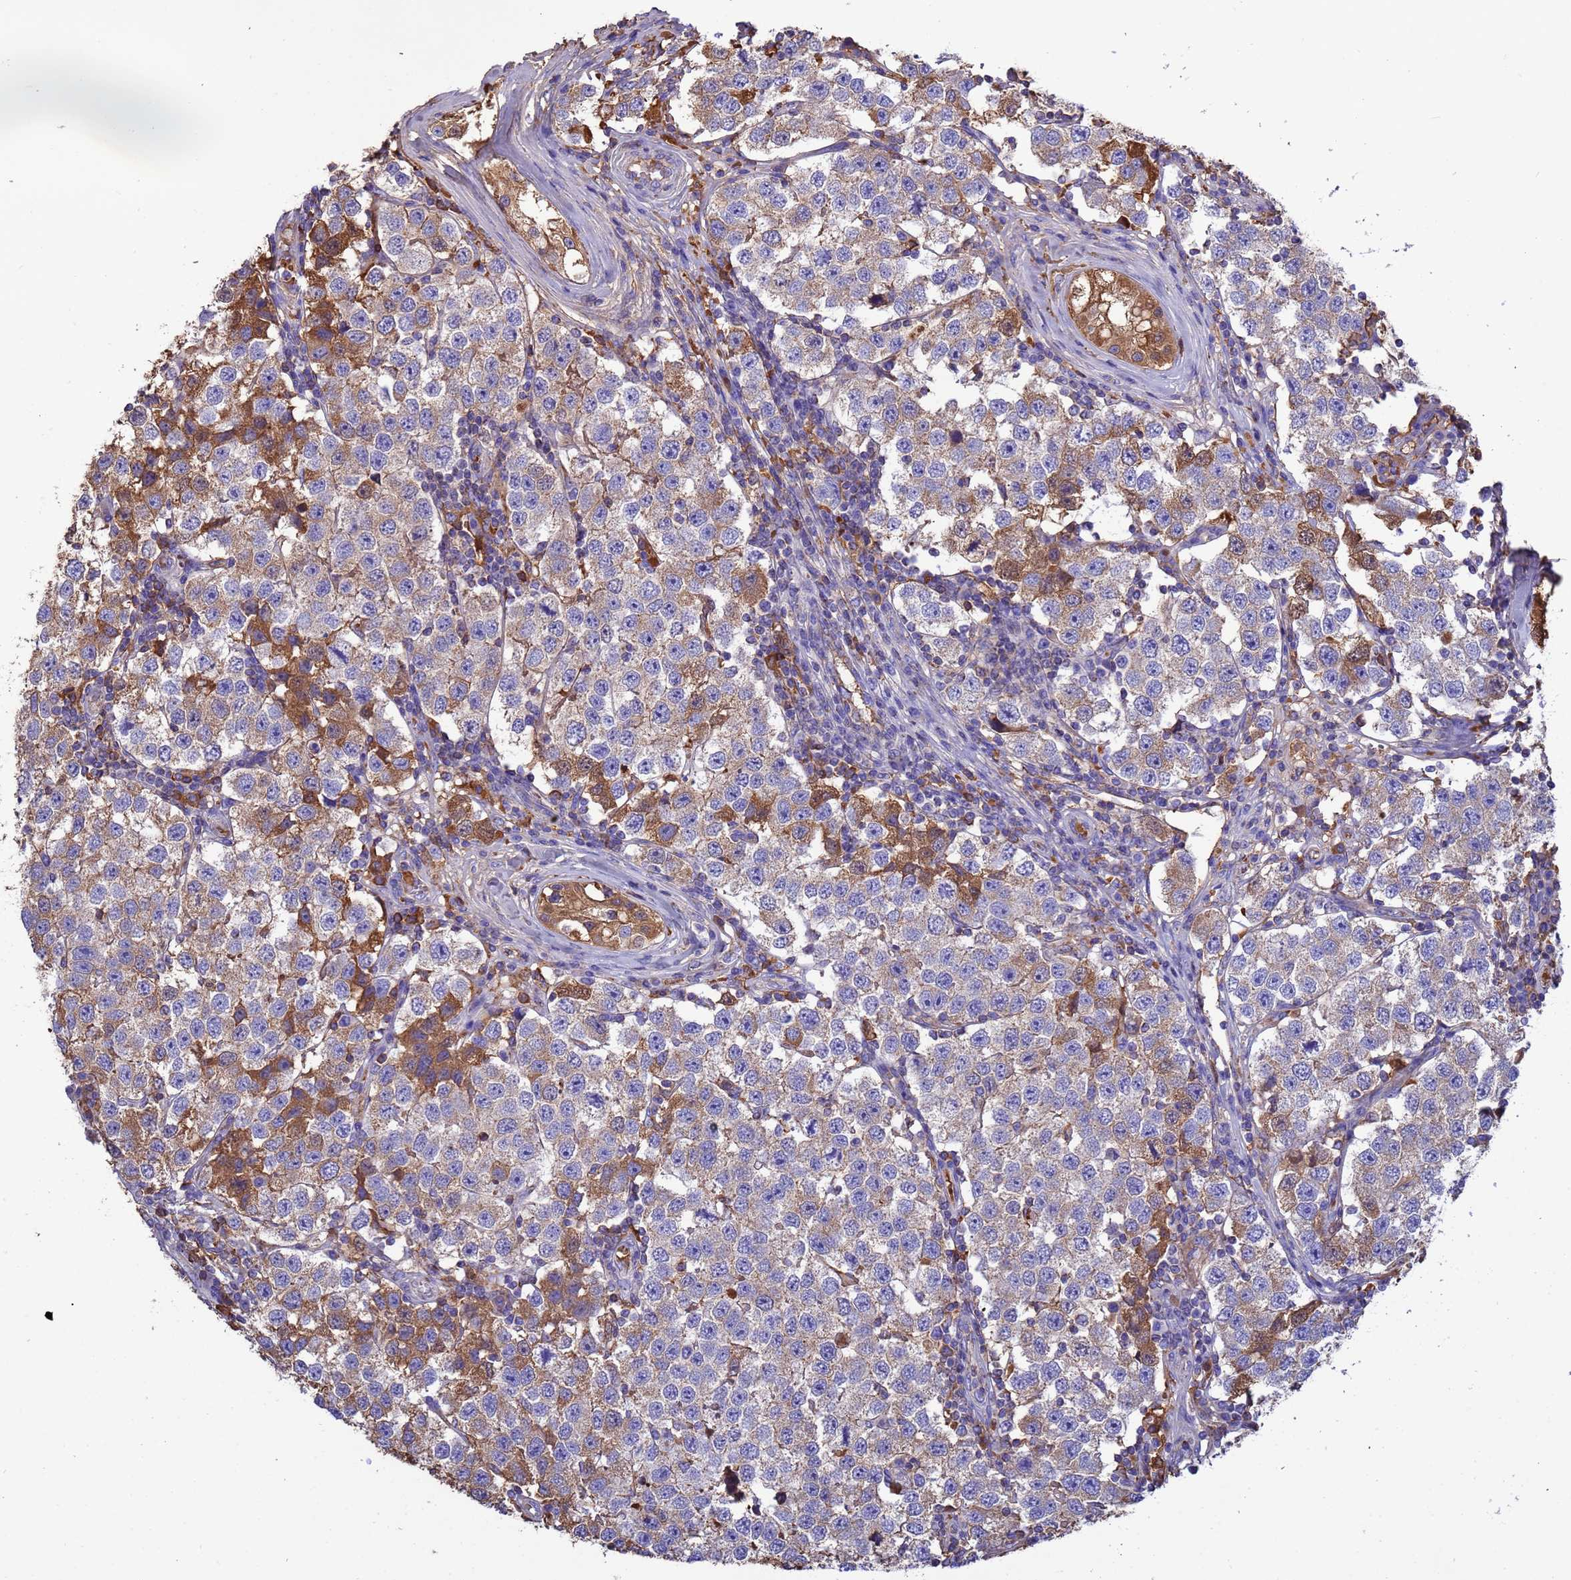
{"staining": {"intensity": "moderate", "quantity": ">75%", "location": "cytoplasmic/membranous"}, "tissue": "testis cancer", "cell_type": "Tumor cells", "image_type": "cancer", "snomed": [{"axis": "morphology", "description": "Seminoma, NOS"}, {"axis": "topography", "description": "Testis"}], "caption": "The image exhibits staining of testis seminoma, revealing moderate cytoplasmic/membranous protein staining (brown color) within tumor cells. Immunohistochemistry stains the protein in brown and the nuclei are stained blue.", "gene": "GLUD1", "patient": {"sex": "male", "age": 34}}